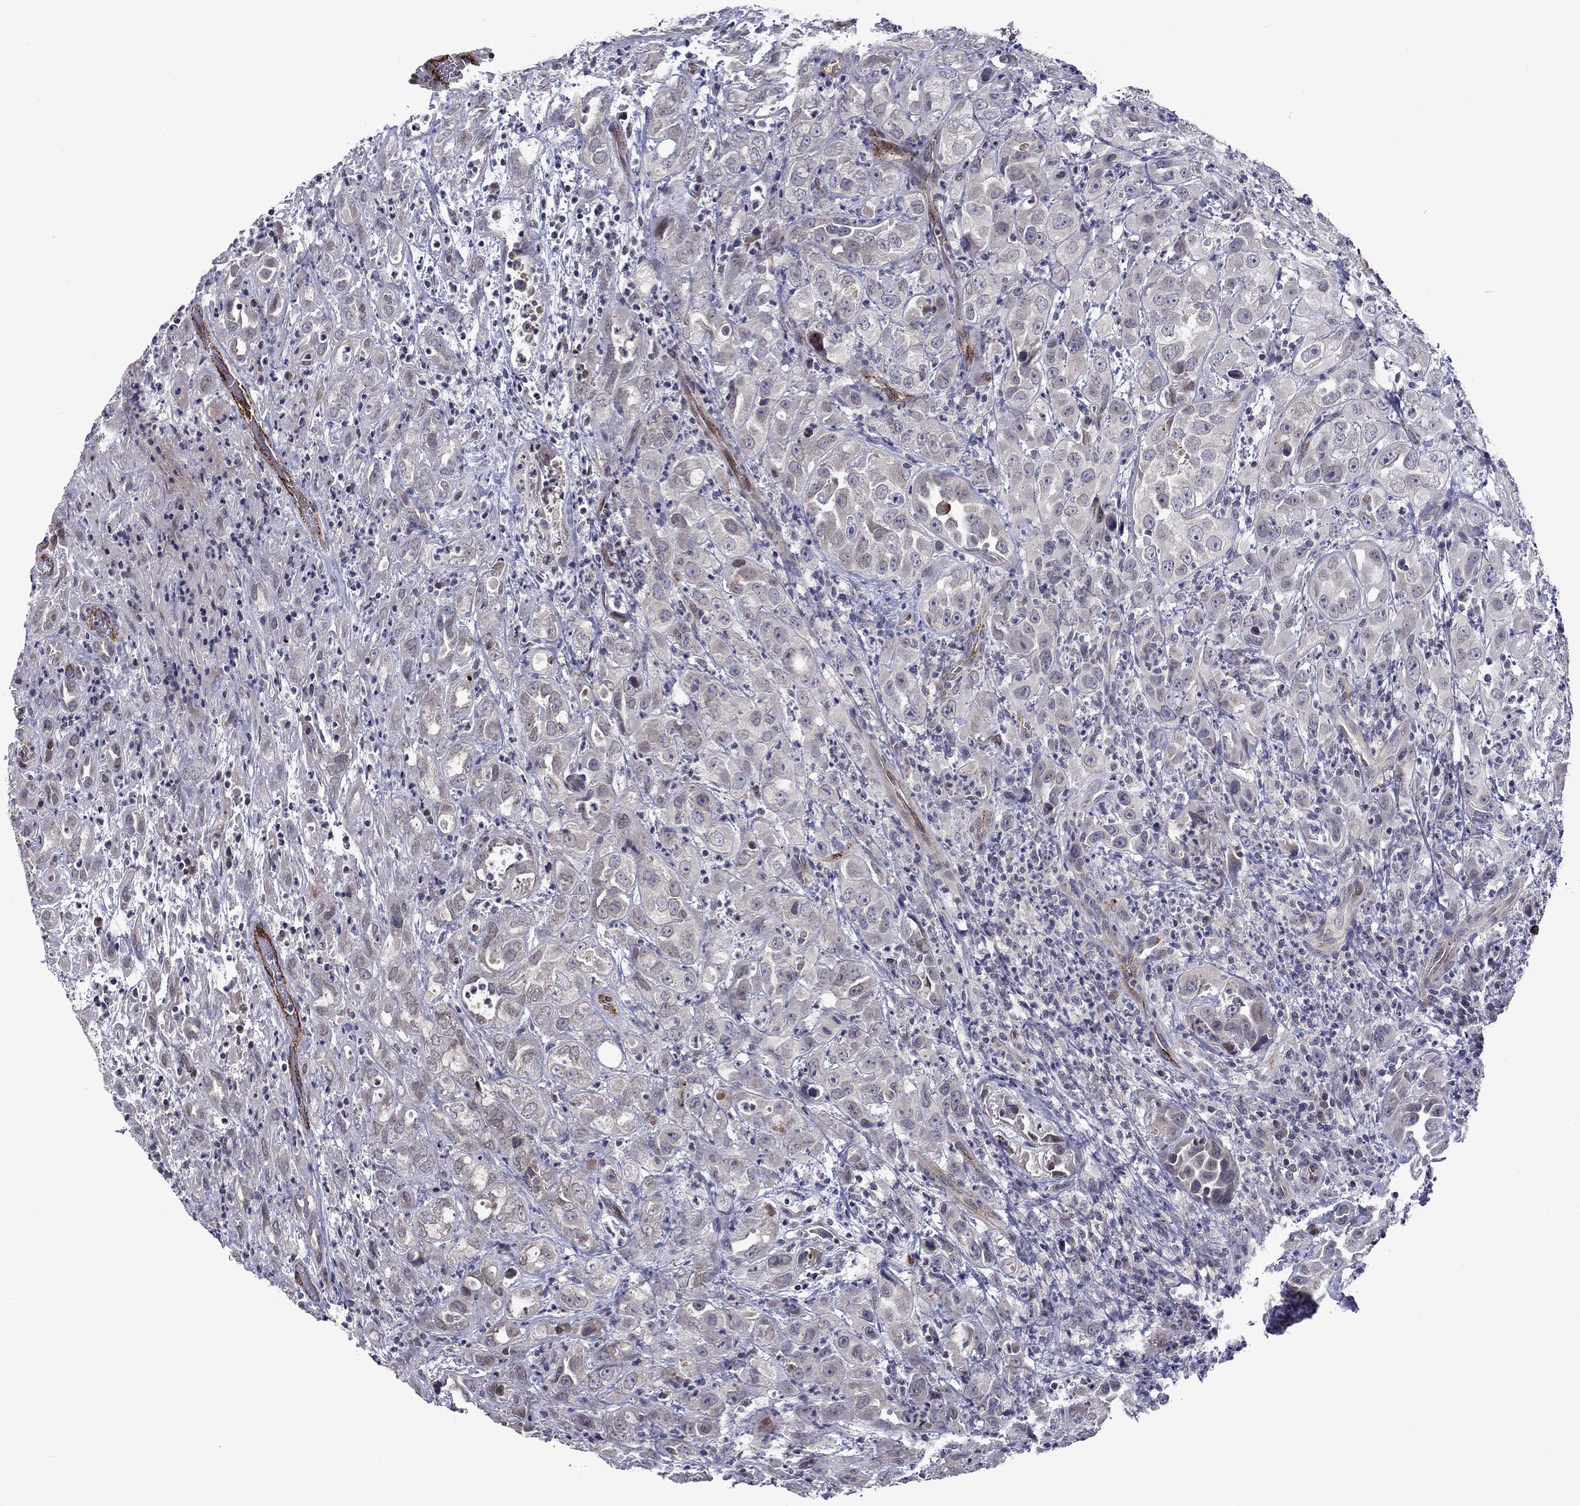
{"staining": {"intensity": "negative", "quantity": "none", "location": "none"}, "tissue": "urothelial cancer", "cell_type": "Tumor cells", "image_type": "cancer", "snomed": [{"axis": "morphology", "description": "Urothelial carcinoma, High grade"}, {"axis": "topography", "description": "Urinary bladder"}], "caption": "This is a histopathology image of immunohistochemistry (IHC) staining of high-grade urothelial carcinoma, which shows no expression in tumor cells.", "gene": "SLITRK1", "patient": {"sex": "female", "age": 41}}